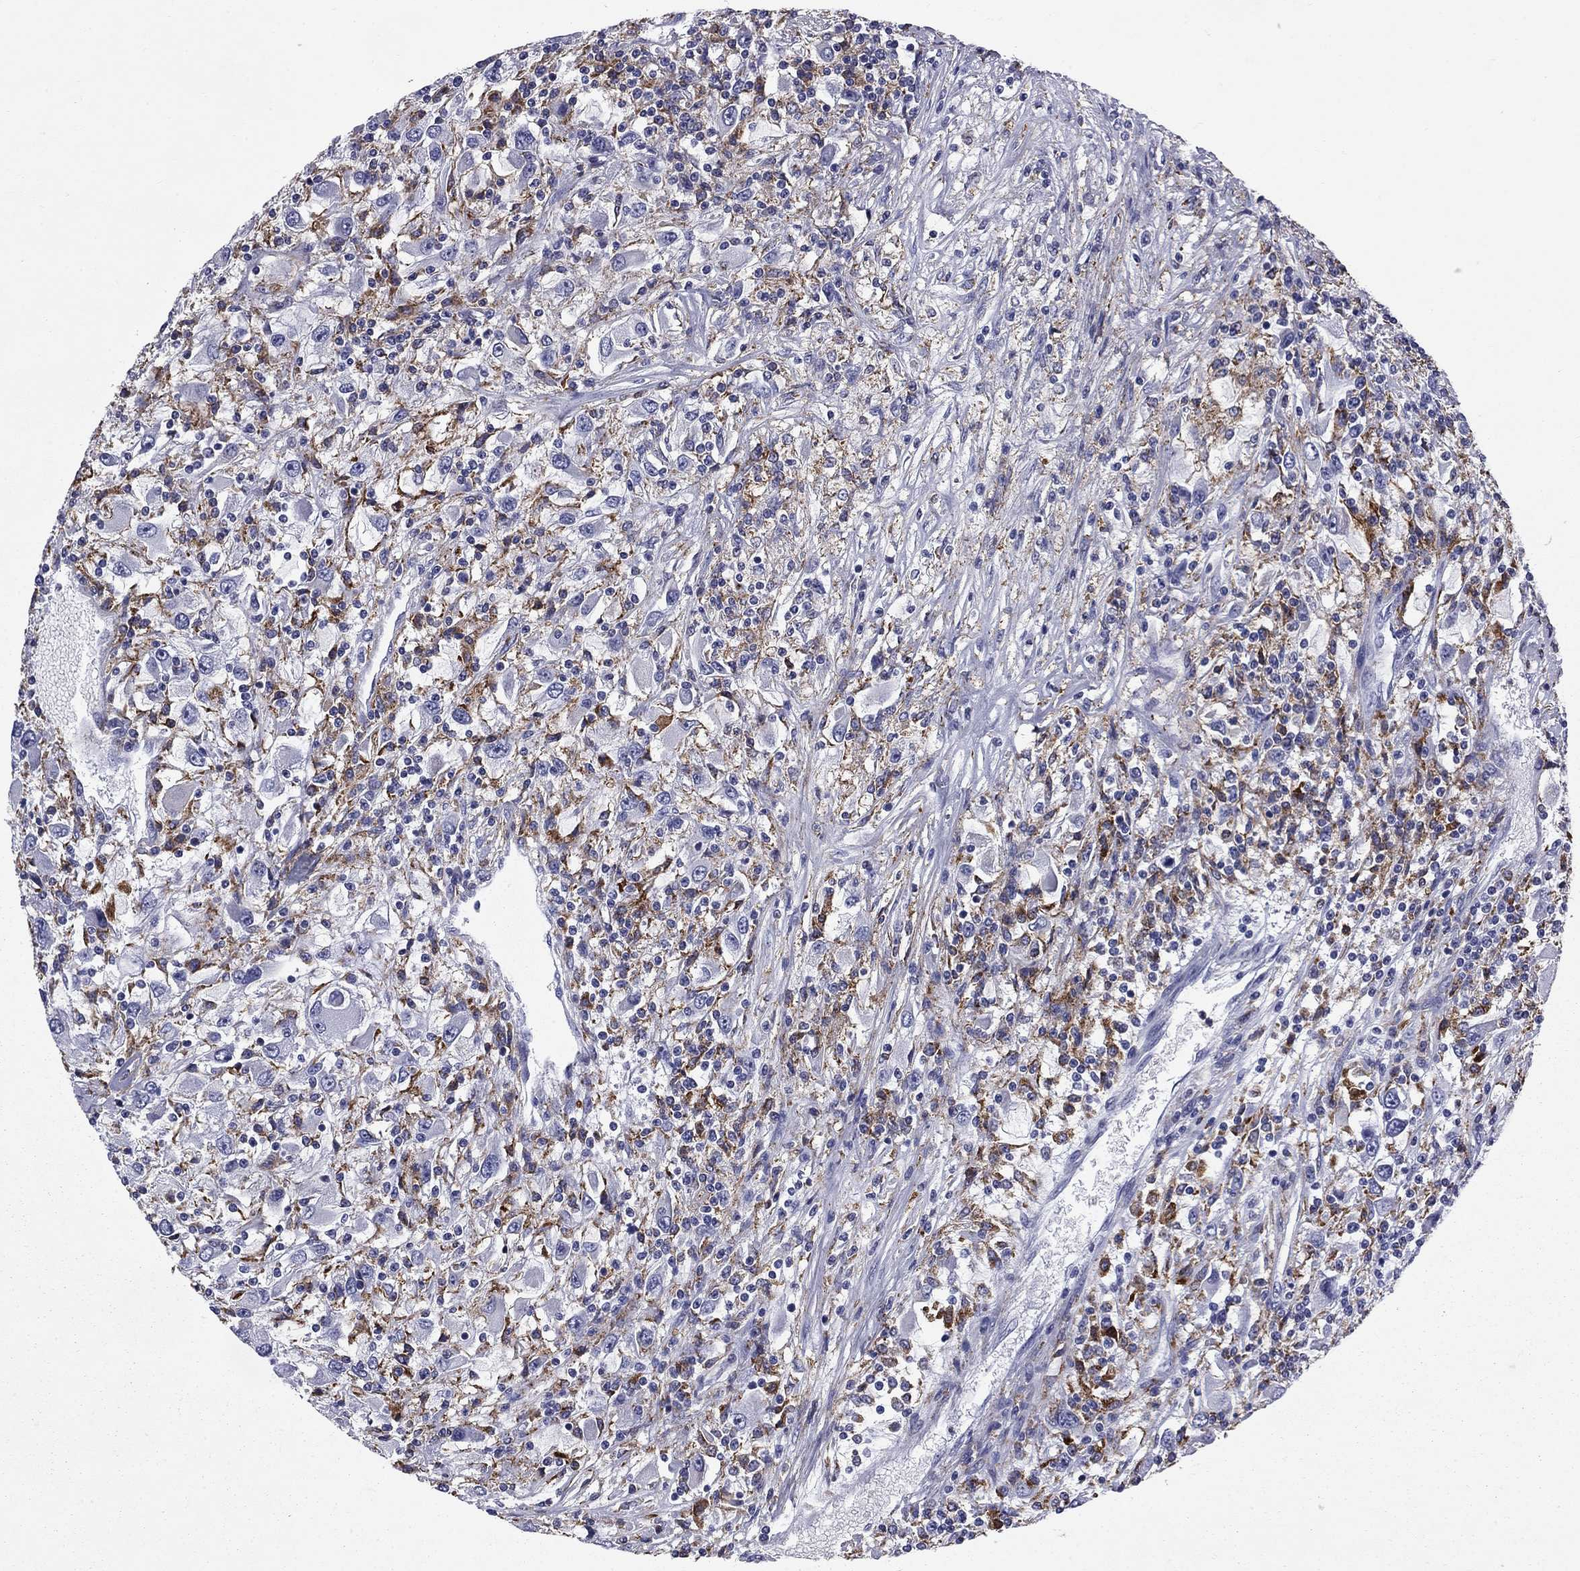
{"staining": {"intensity": "negative", "quantity": "none", "location": "none"}, "tissue": "renal cancer", "cell_type": "Tumor cells", "image_type": "cancer", "snomed": [{"axis": "morphology", "description": "Adenocarcinoma, NOS"}, {"axis": "topography", "description": "Kidney"}], "caption": "IHC of human renal cancer demonstrates no positivity in tumor cells.", "gene": "MADCAM1", "patient": {"sex": "female", "age": 67}}